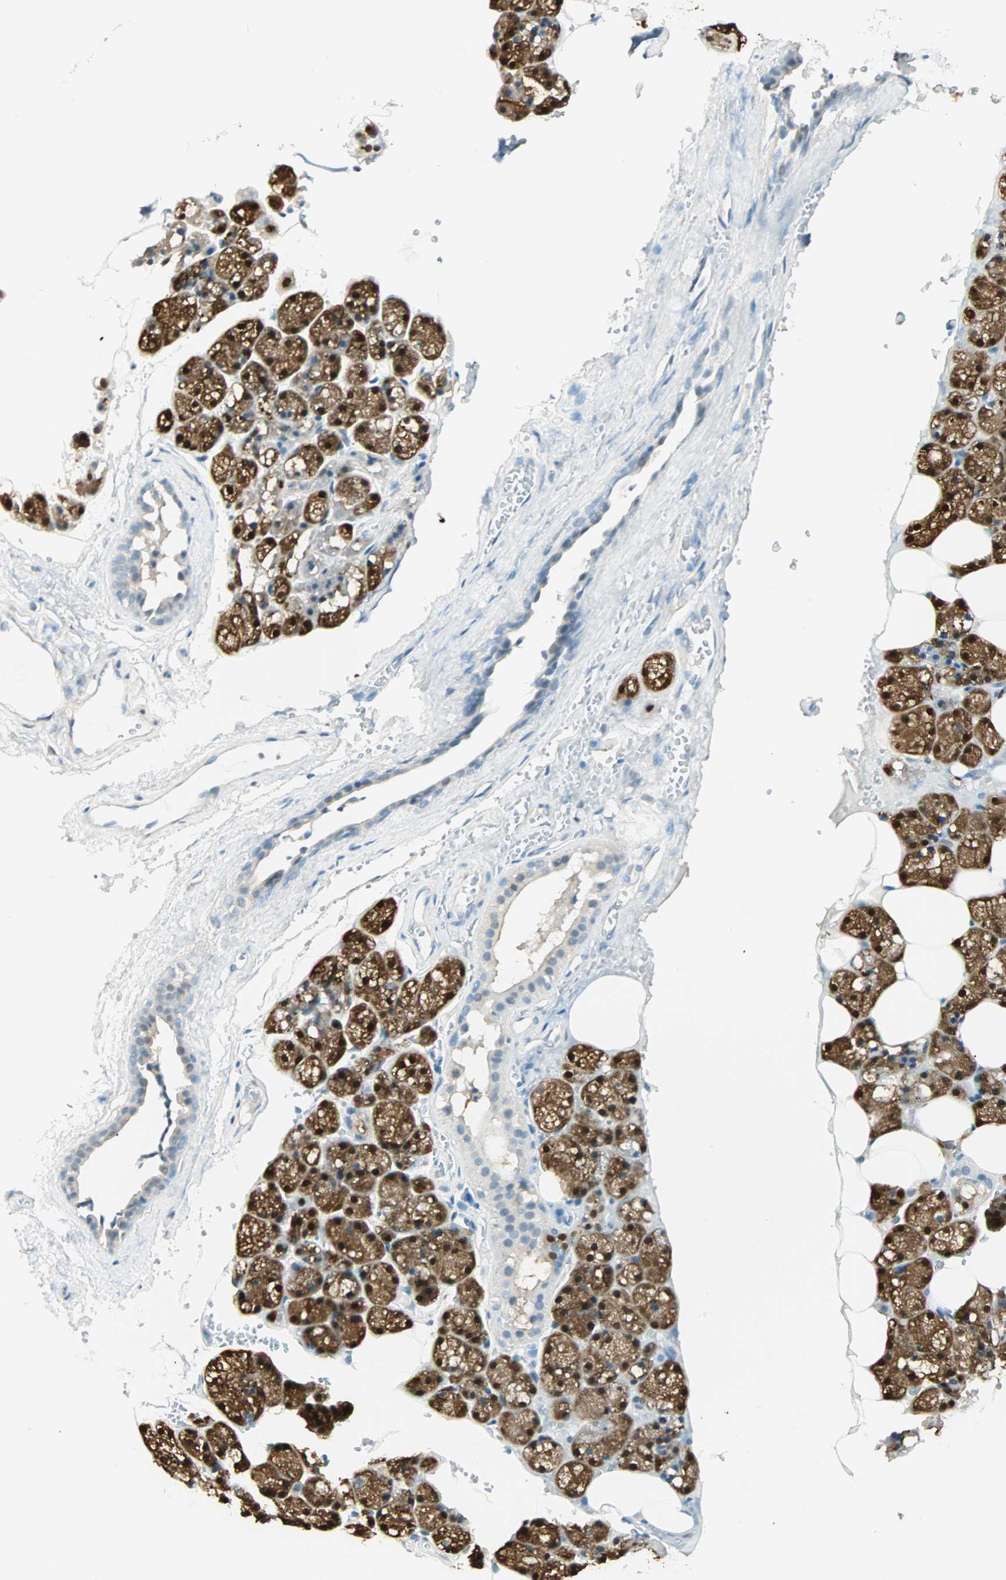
{"staining": {"intensity": "moderate", "quantity": ">75%", "location": "cytoplasmic/membranous,nuclear"}, "tissue": "salivary gland", "cell_type": "Glandular cells", "image_type": "normal", "snomed": [{"axis": "morphology", "description": "Normal tissue, NOS"}, {"axis": "topography", "description": "Salivary gland"}], "caption": "A medium amount of moderate cytoplasmic/membranous,nuclear staining is appreciated in approximately >75% of glandular cells in benign salivary gland.", "gene": "S100A1", "patient": {"sex": "male", "age": 62}}